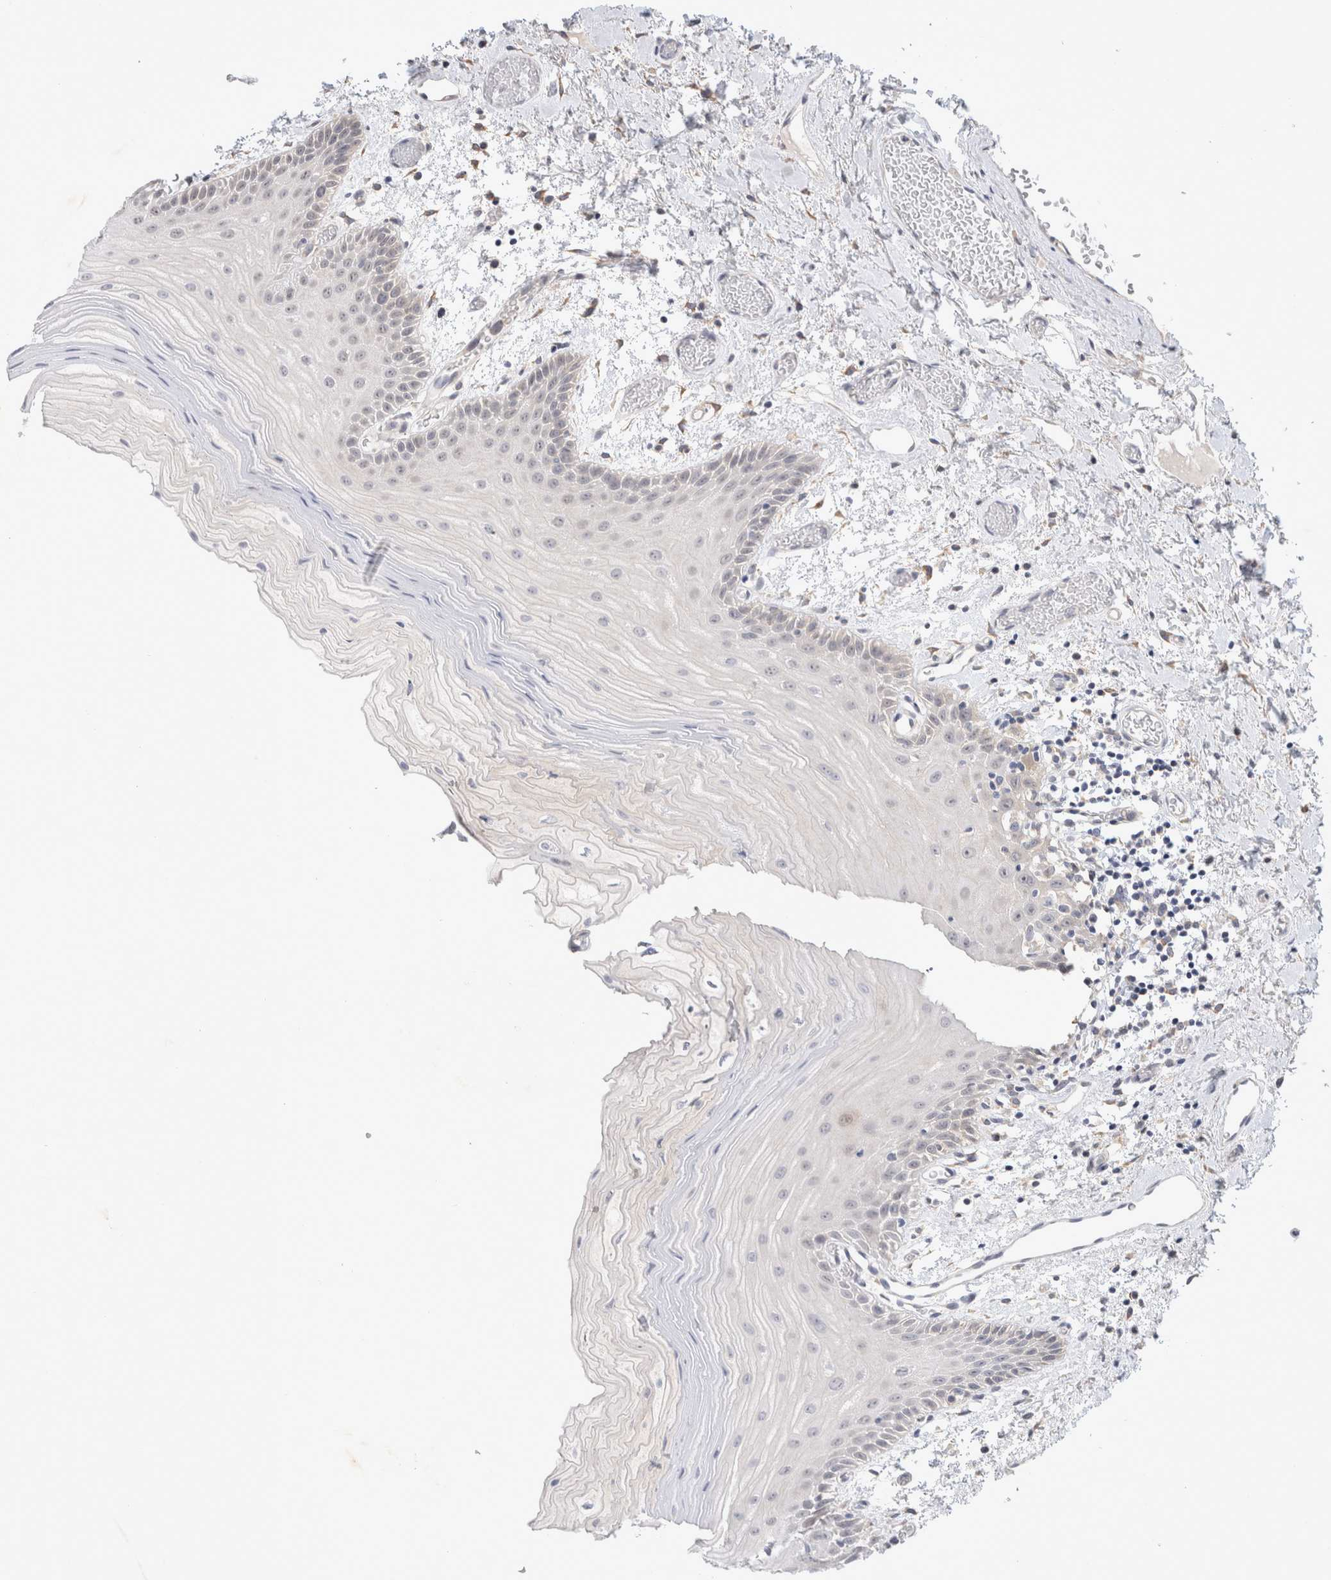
{"staining": {"intensity": "weak", "quantity": "<25%", "location": "cytoplasmic/membranous"}, "tissue": "oral mucosa", "cell_type": "Squamous epithelial cells", "image_type": "normal", "snomed": [{"axis": "morphology", "description": "Normal tissue, NOS"}, {"axis": "topography", "description": "Oral tissue"}], "caption": "Image shows no protein staining in squamous epithelial cells of benign oral mucosa.", "gene": "NEDD4L", "patient": {"sex": "male", "age": 52}}